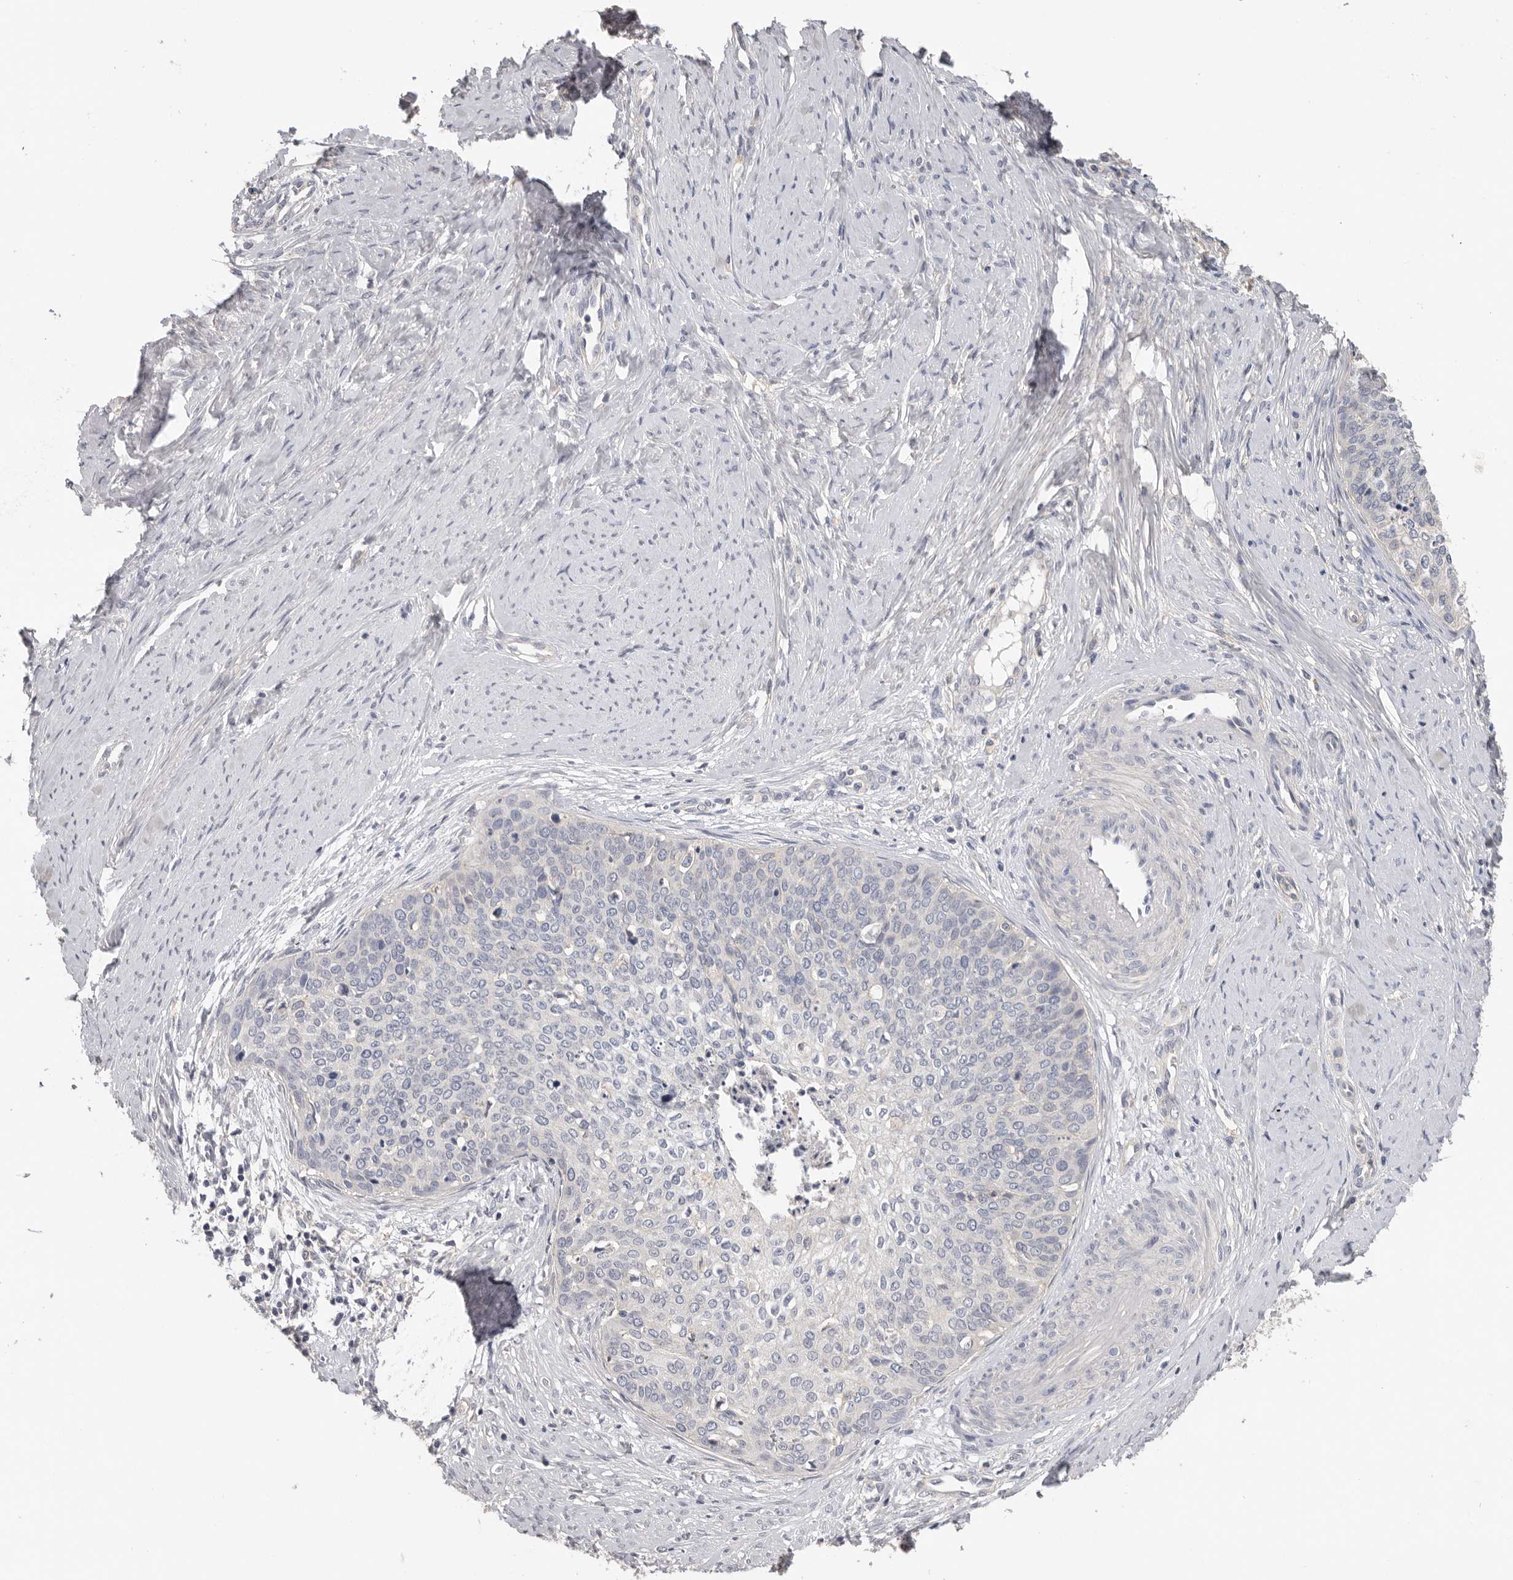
{"staining": {"intensity": "negative", "quantity": "none", "location": "none"}, "tissue": "cervical cancer", "cell_type": "Tumor cells", "image_type": "cancer", "snomed": [{"axis": "morphology", "description": "Squamous cell carcinoma, NOS"}, {"axis": "topography", "description": "Cervix"}], "caption": "The photomicrograph exhibits no significant positivity in tumor cells of cervical cancer.", "gene": "WDTC1", "patient": {"sex": "female", "age": 37}}